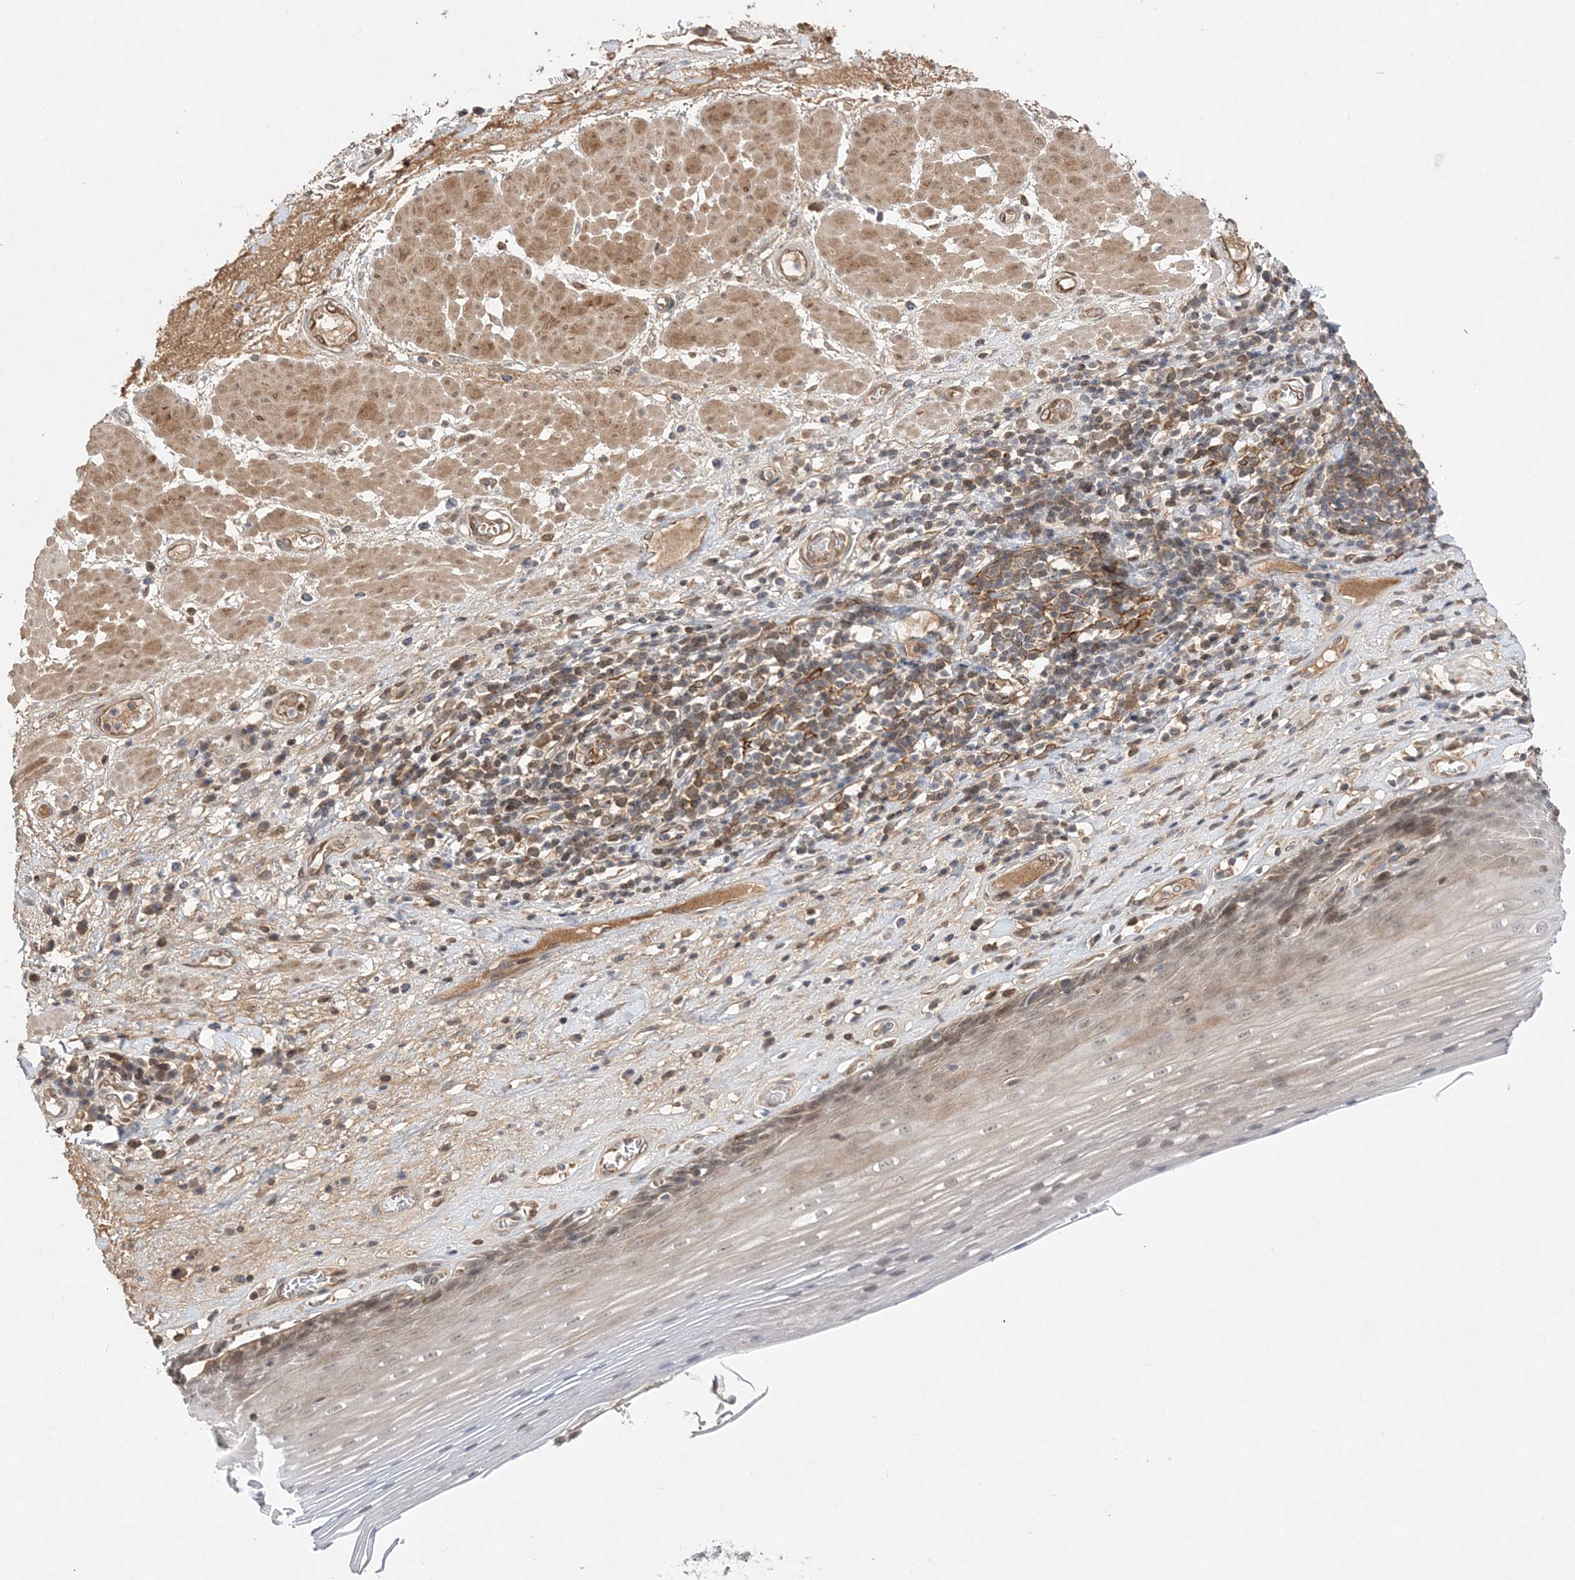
{"staining": {"intensity": "weak", "quantity": "25%-75%", "location": "cytoplasmic/membranous,nuclear"}, "tissue": "esophagus", "cell_type": "Squamous epithelial cells", "image_type": "normal", "snomed": [{"axis": "morphology", "description": "Normal tissue, NOS"}, {"axis": "topography", "description": "Esophagus"}], "caption": "Immunohistochemistry (IHC) photomicrograph of benign esophagus: human esophagus stained using immunohistochemistry (IHC) demonstrates low levels of weak protein expression localized specifically in the cytoplasmic/membranous,nuclear of squamous epithelial cells, appearing as a cytoplasmic/membranous,nuclear brown color.", "gene": "TMEM132B", "patient": {"sex": "male", "age": 62}}